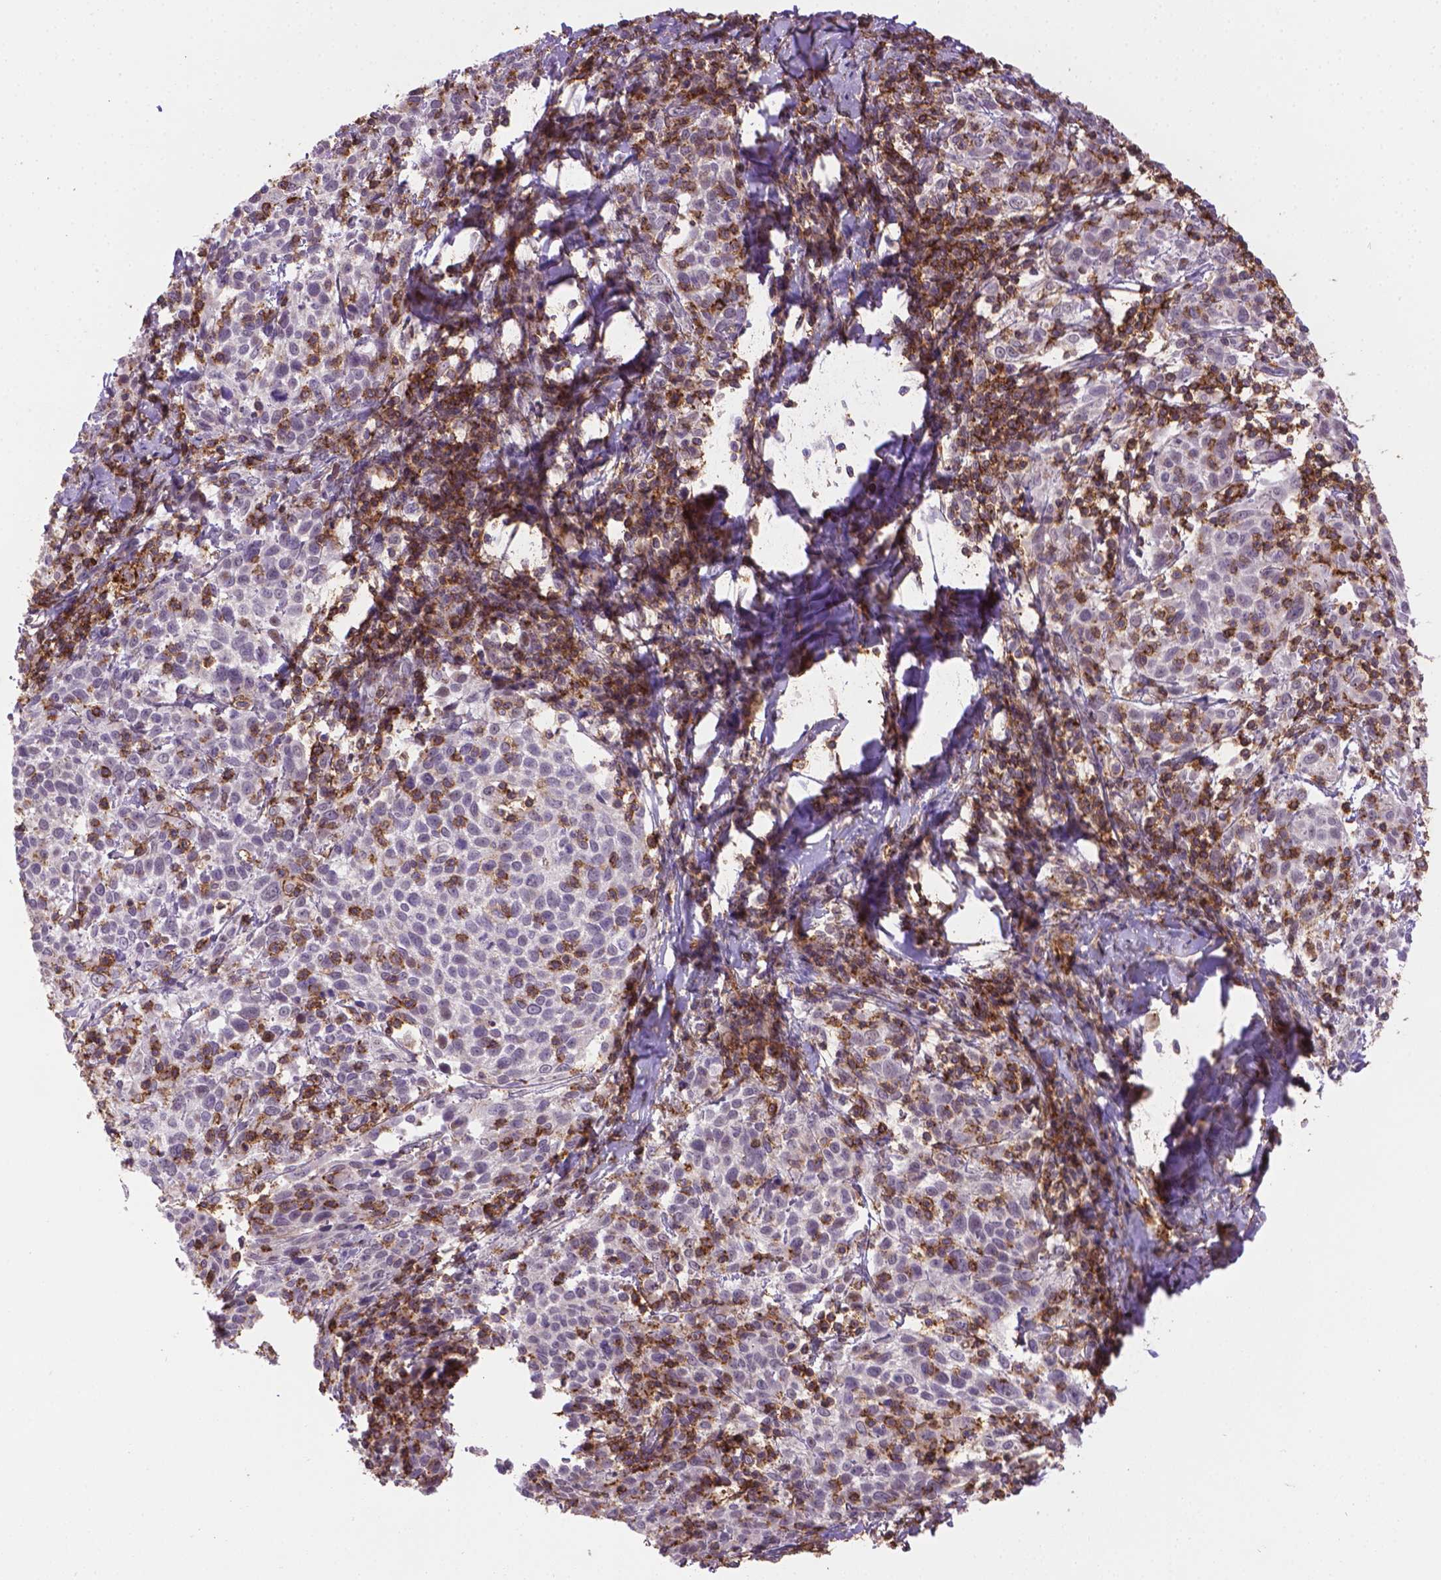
{"staining": {"intensity": "negative", "quantity": "none", "location": "none"}, "tissue": "cervical cancer", "cell_type": "Tumor cells", "image_type": "cancer", "snomed": [{"axis": "morphology", "description": "Squamous cell carcinoma, NOS"}, {"axis": "topography", "description": "Cervix"}], "caption": "The photomicrograph exhibits no staining of tumor cells in cervical cancer (squamous cell carcinoma).", "gene": "ACAD10", "patient": {"sex": "female", "age": 61}}